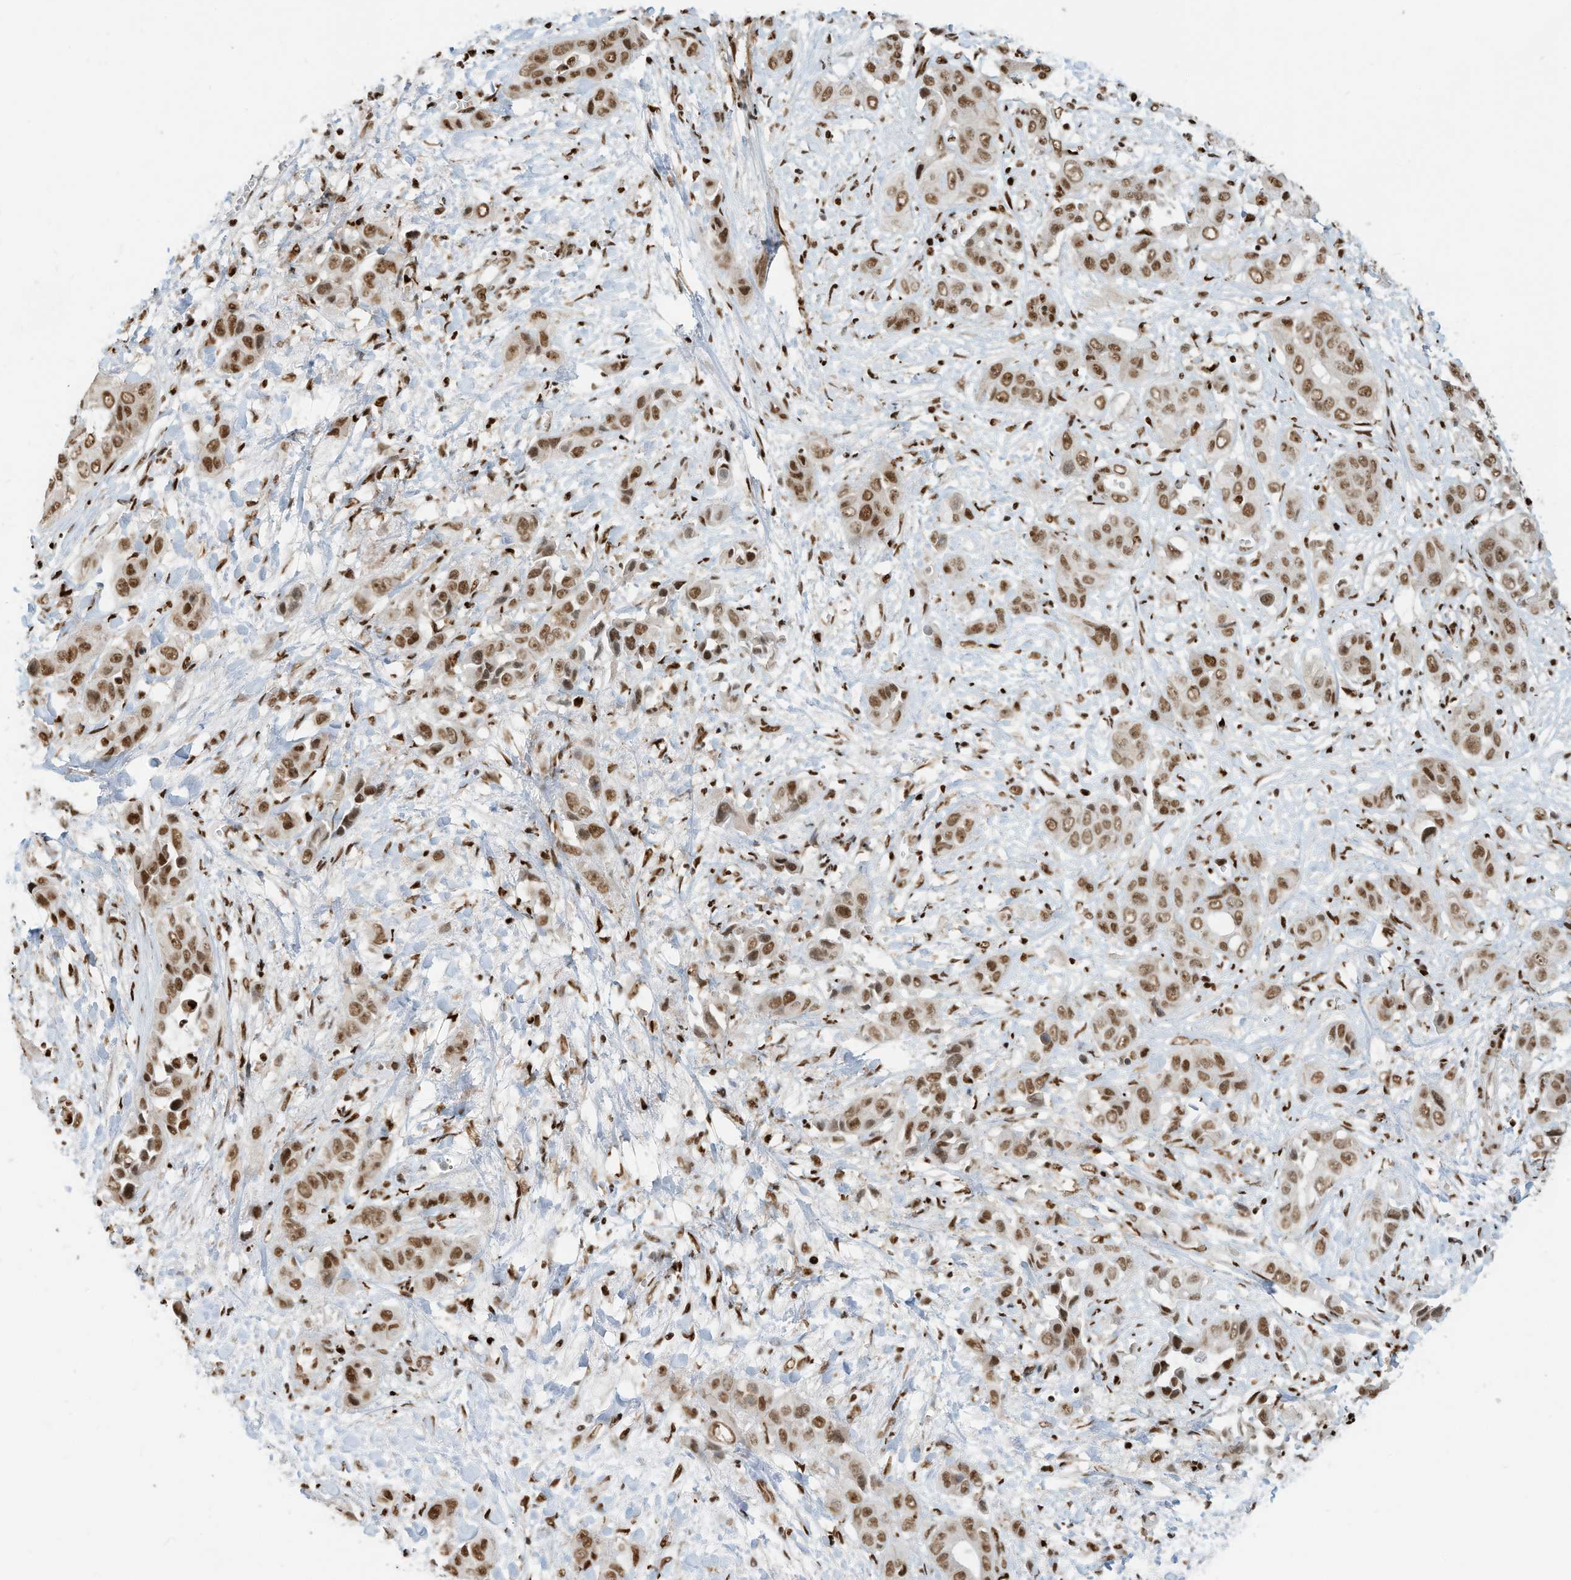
{"staining": {"intensity": "moderate", "quantity": ">75%", "location": "nuclear"}, "tissue": "liver cancer", "cell_type": "Tumor cells", "image_type": "cancer", "snomed": [{"axis": "morphology", "description": "Cholangiocarcinoma"}, {"axis": "topography", "description": "Liver"}], "caption": "Immunohistochemistry (IHC) micrograph of human liver cancer stained for a protein (brown), which displays medium levels of moderate nuclear expression in about >75% of tumor cells.", "gene": "SAMD15", "patient": {"sex": "female", "age": 52}}